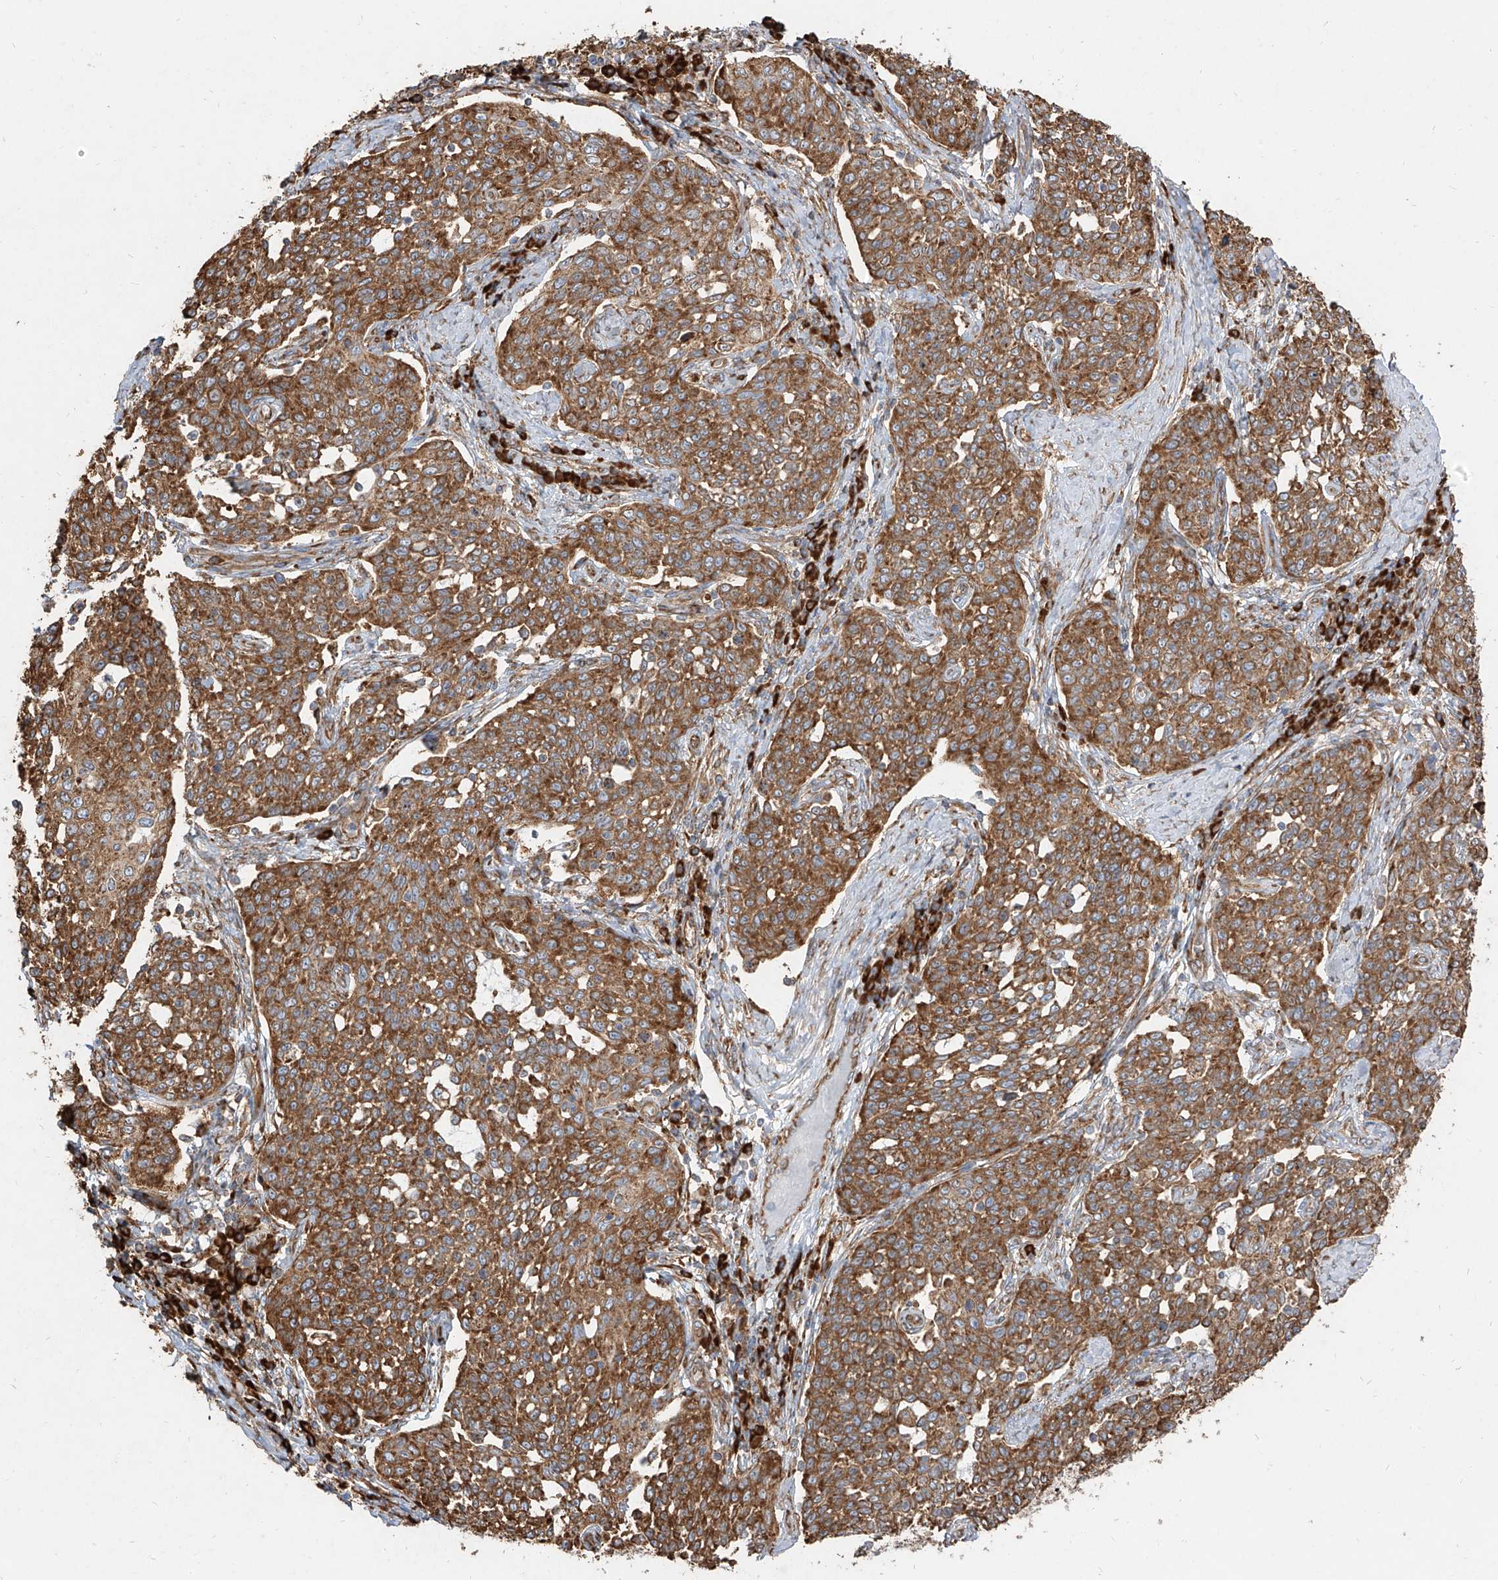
{"staining": {"intensity": "moderate", "quantity": ">75%", "location": "cytoplasmic/membranous"}, "tissue": "cervical cancer", "cell_type": "Tumor cells", "image_type": "cancer", "snomed": [{"axis": "morphology", "description": "Squamous cell carcinoma, NOS"}, {"axis": "topography", "description": "Cervix"}], "caption": "Cervical squamous cell carcinoma stained with DAB (3,3'-diaminobenzidine) immunohistochemistry (IHC) demonstrates medium levels of moderate cytoplasmic/membranous staining in approximately >75% of tumor cells.", "gene": "RPS25", "patient": {"sex": "female", "age": 34}}